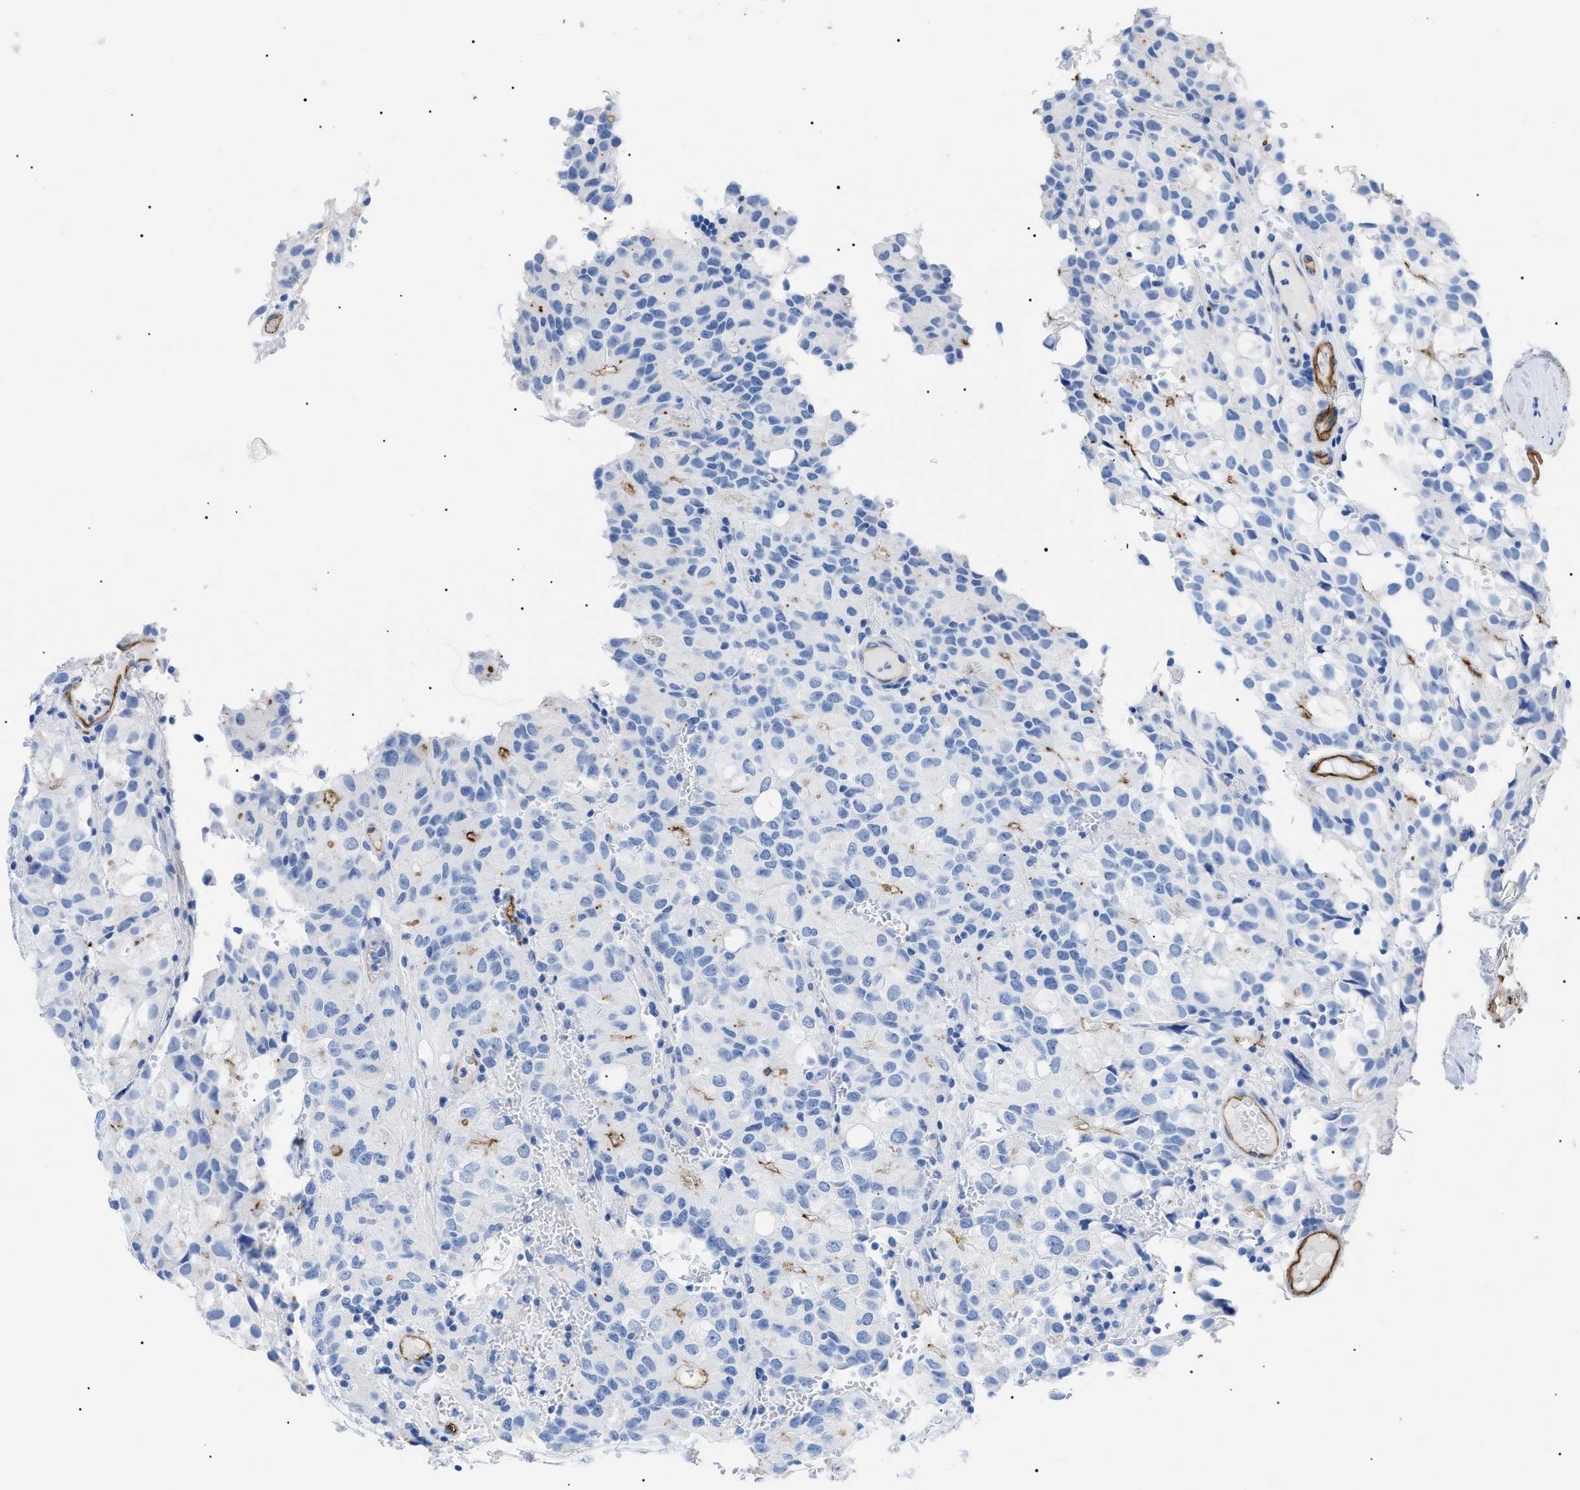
{"staining": {"intensity": "negative", "quantity": "none", "location": "none"}, "tissue": "glioma", "cell_type": "Tumor cells", "image_type": "cancer", "snomed": [{"axis": "morphology", "description": "Glioma, malignant, High grade"}, {"axis": "topography", "description": "Brain"}], "caption": "Tumor cells are negative for protein expression in human malignant glioma (high-grade).", "gene": "PODXL", "patient": {"sex": "male", "age": 32}}